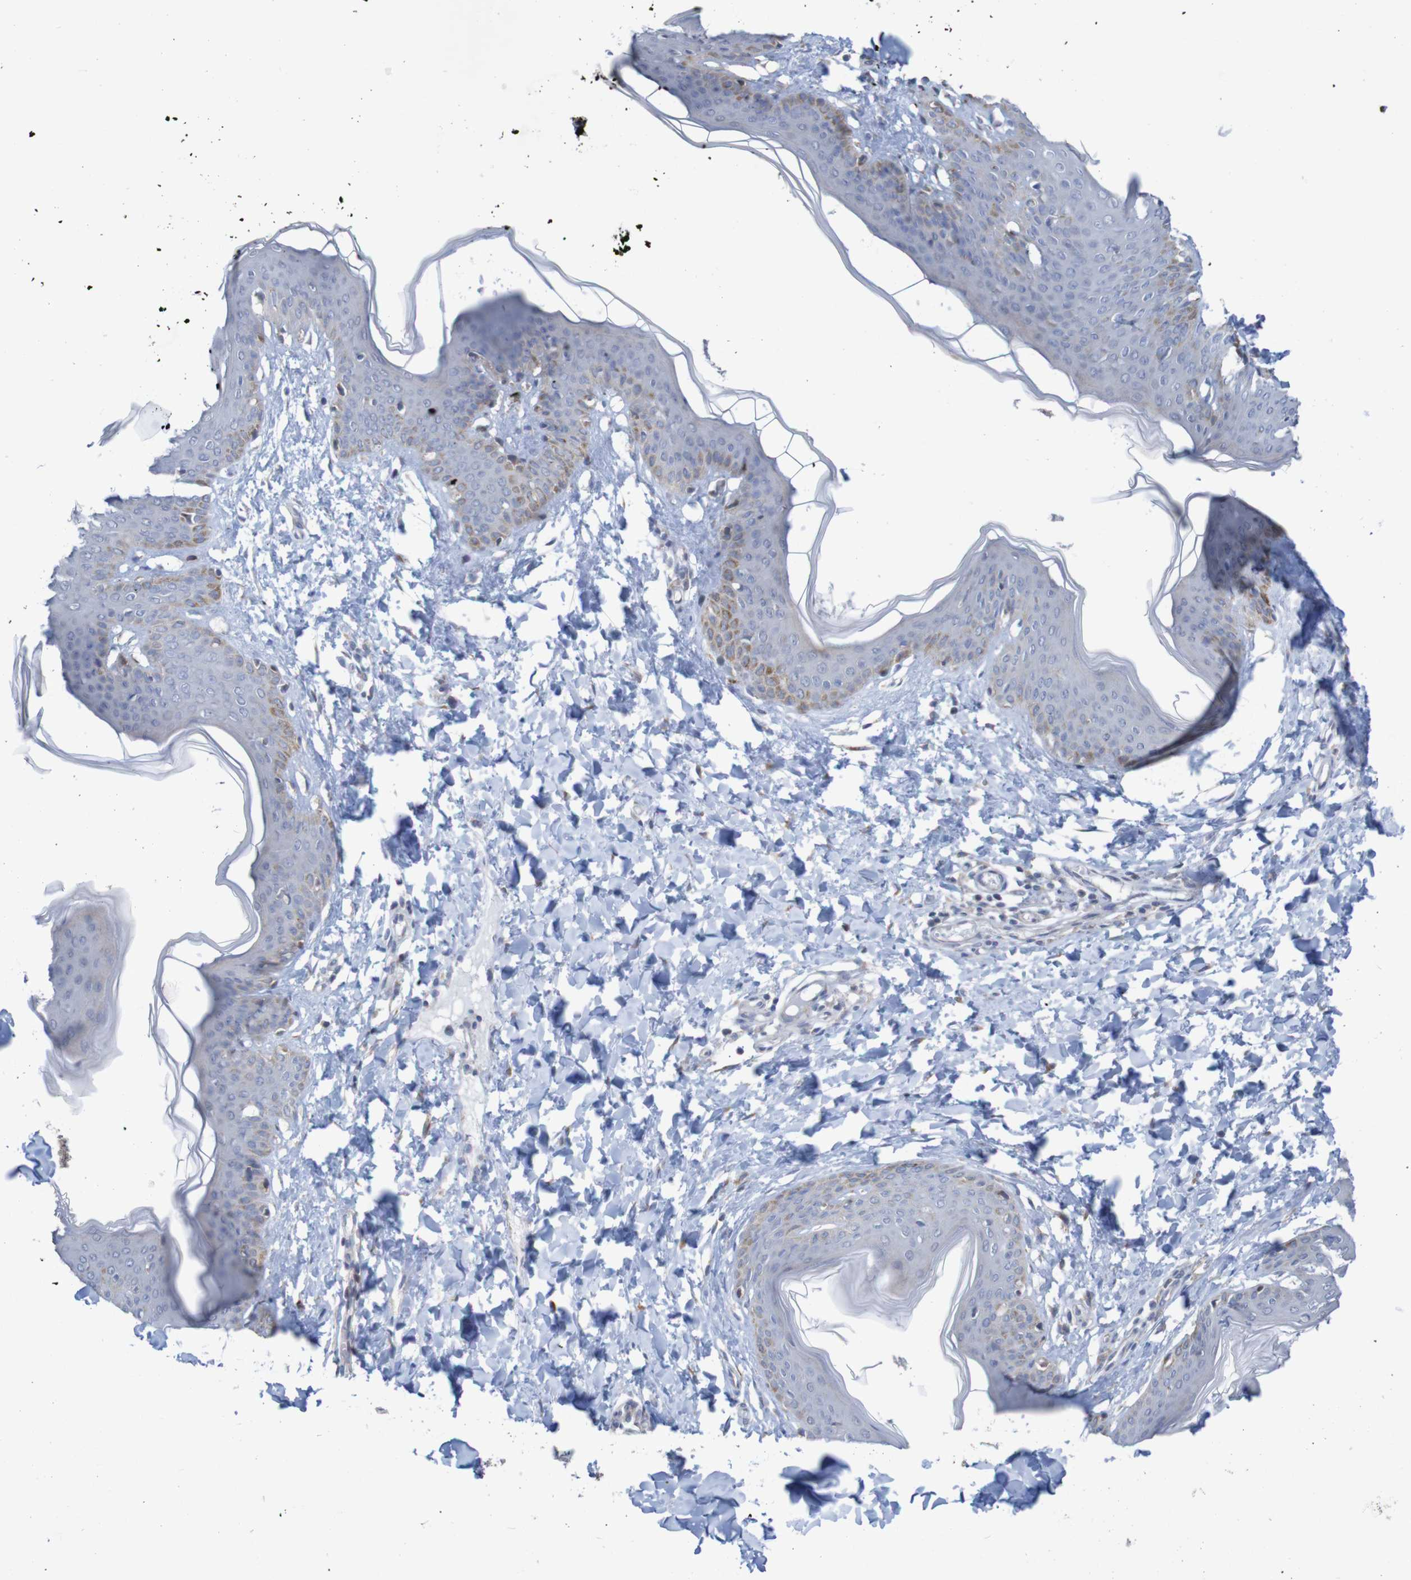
{"staining": {"intensity": "moderate", "quantity": ">75%", "location": "cytoplasmic/membranous"}, "tissue": "skin", "cell_type": "Fibroblasts", "image_type": "normal", "snomed": [{"axis": "morphology", "description": "Normal tissue, NOS"}, {"axis": "topography", "description": "Skin"}], "caption": "A high-resolution histopathology image shows immunohistochemistry staining of normal skin, which demonstrates moderate cytoplasmic/membranous expression in approximately >75% of fibroblasts.", "gene": "PARP4", "patient": {"sex": "female", "age": 17}}